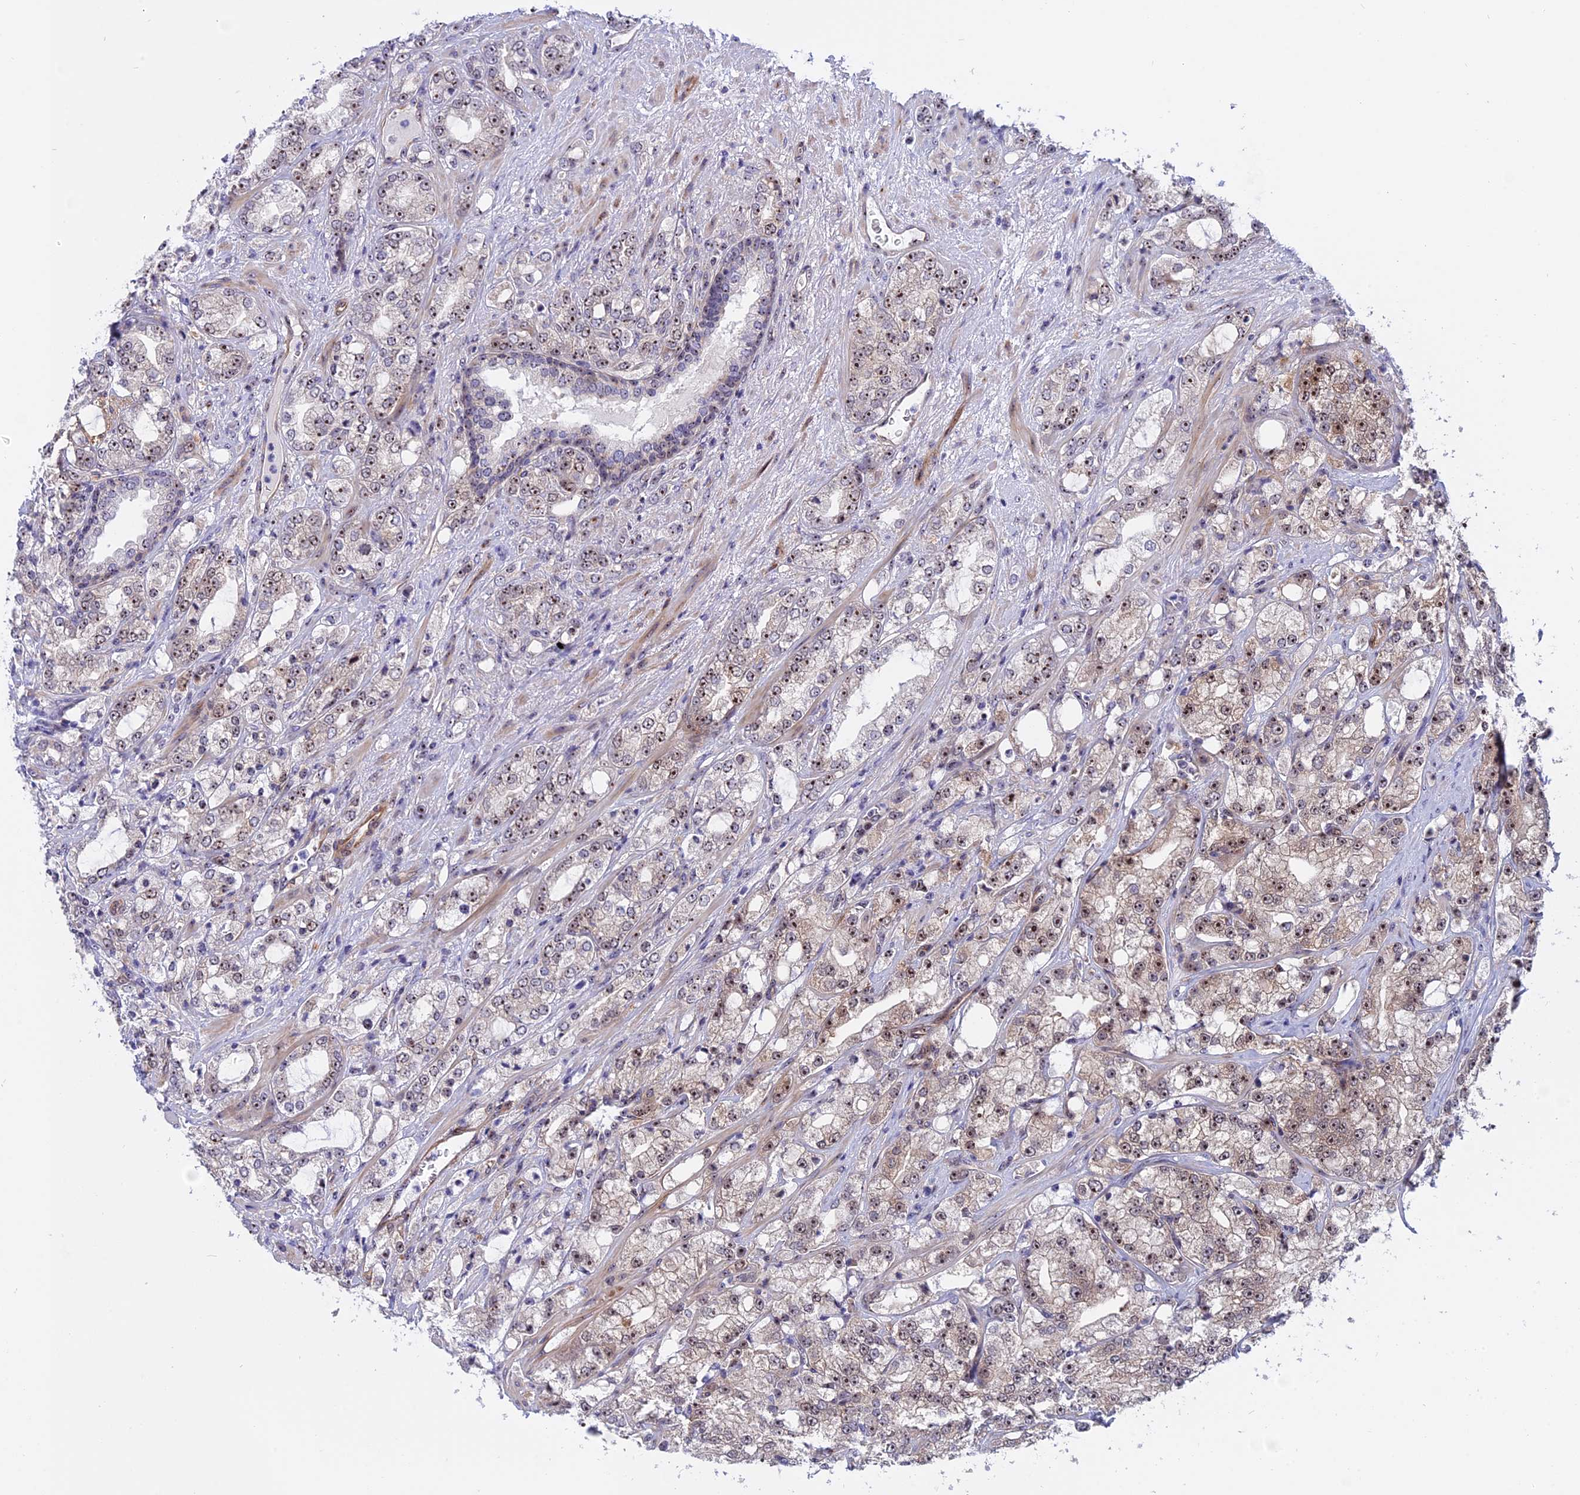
{"staining": {"intensity": "moderate", "quantity": ">75%", "location": "nuclear"}, "tissue": "prostate cancer", "cell_type": "Tumor cells", "image_type": "cancer", "snomed": [{"axis": "morphology", "description": "Adenocarcinoma, High grade"}, {"axis": "topography", "description": "Prostate"}], "caption": "There is medium levels of moderate nuclear staining in tumor cells of prostate adenocarcinoma (high-grade), as demonstrated by immunohistochemical staining (brown color).", "gene": "DBNDD1", "patient": {"sex": "male", "age": 64}}